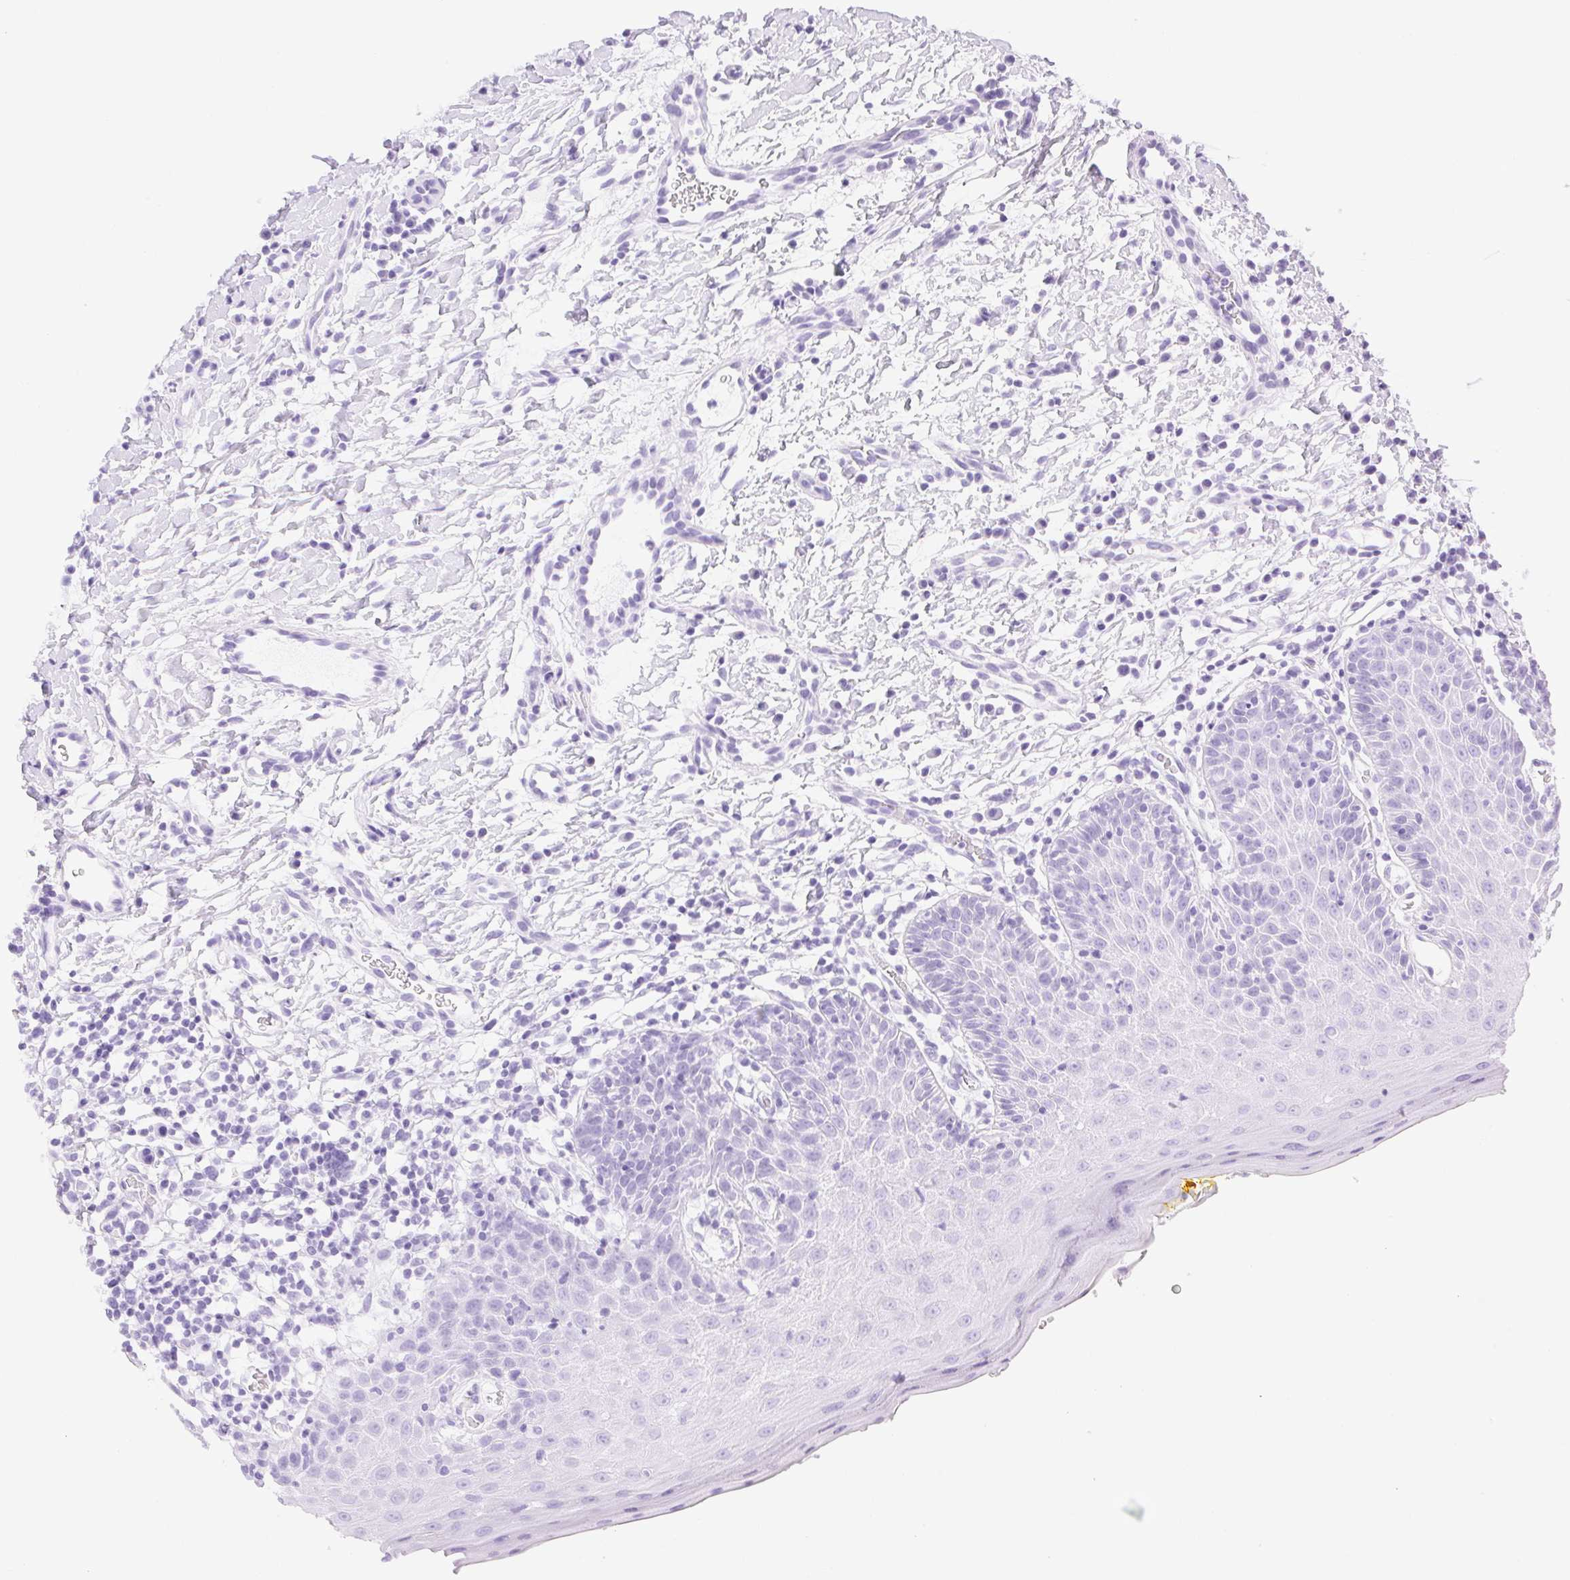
{"staining": {"intensity": "moderate", "quantity": "<25%", "location": "cytoplasmic/membranous"}, "tissue": "oral mucosa", "cell_type": "Squamous epithelial cells", "image_type": "normal", "snomed": [{"axis": "morphology", "description": "Normal tissue, NOS"}, {"axis": "topography", "description": "Oral tissue"}, {"axis": "topography", "description": "Tounge, NOS"}], "caption": "High-magnification brightfield microscopy of benign oral mucosa stained with DAB (brown) and counterstained with hematoxylin (blue). squamous epithelial cells exhibit moderate cytoplasmic/membranous positivity is seen in approximately<25% of cells. The protein of interest is stained brown, and the nuclei are stained in blue (DAB (3,3'-diaminobenzidine) IHC with brightfield microscopy, high magnification).", "gene": "FGA", "patient": {"sex": "female", "age": 58}}